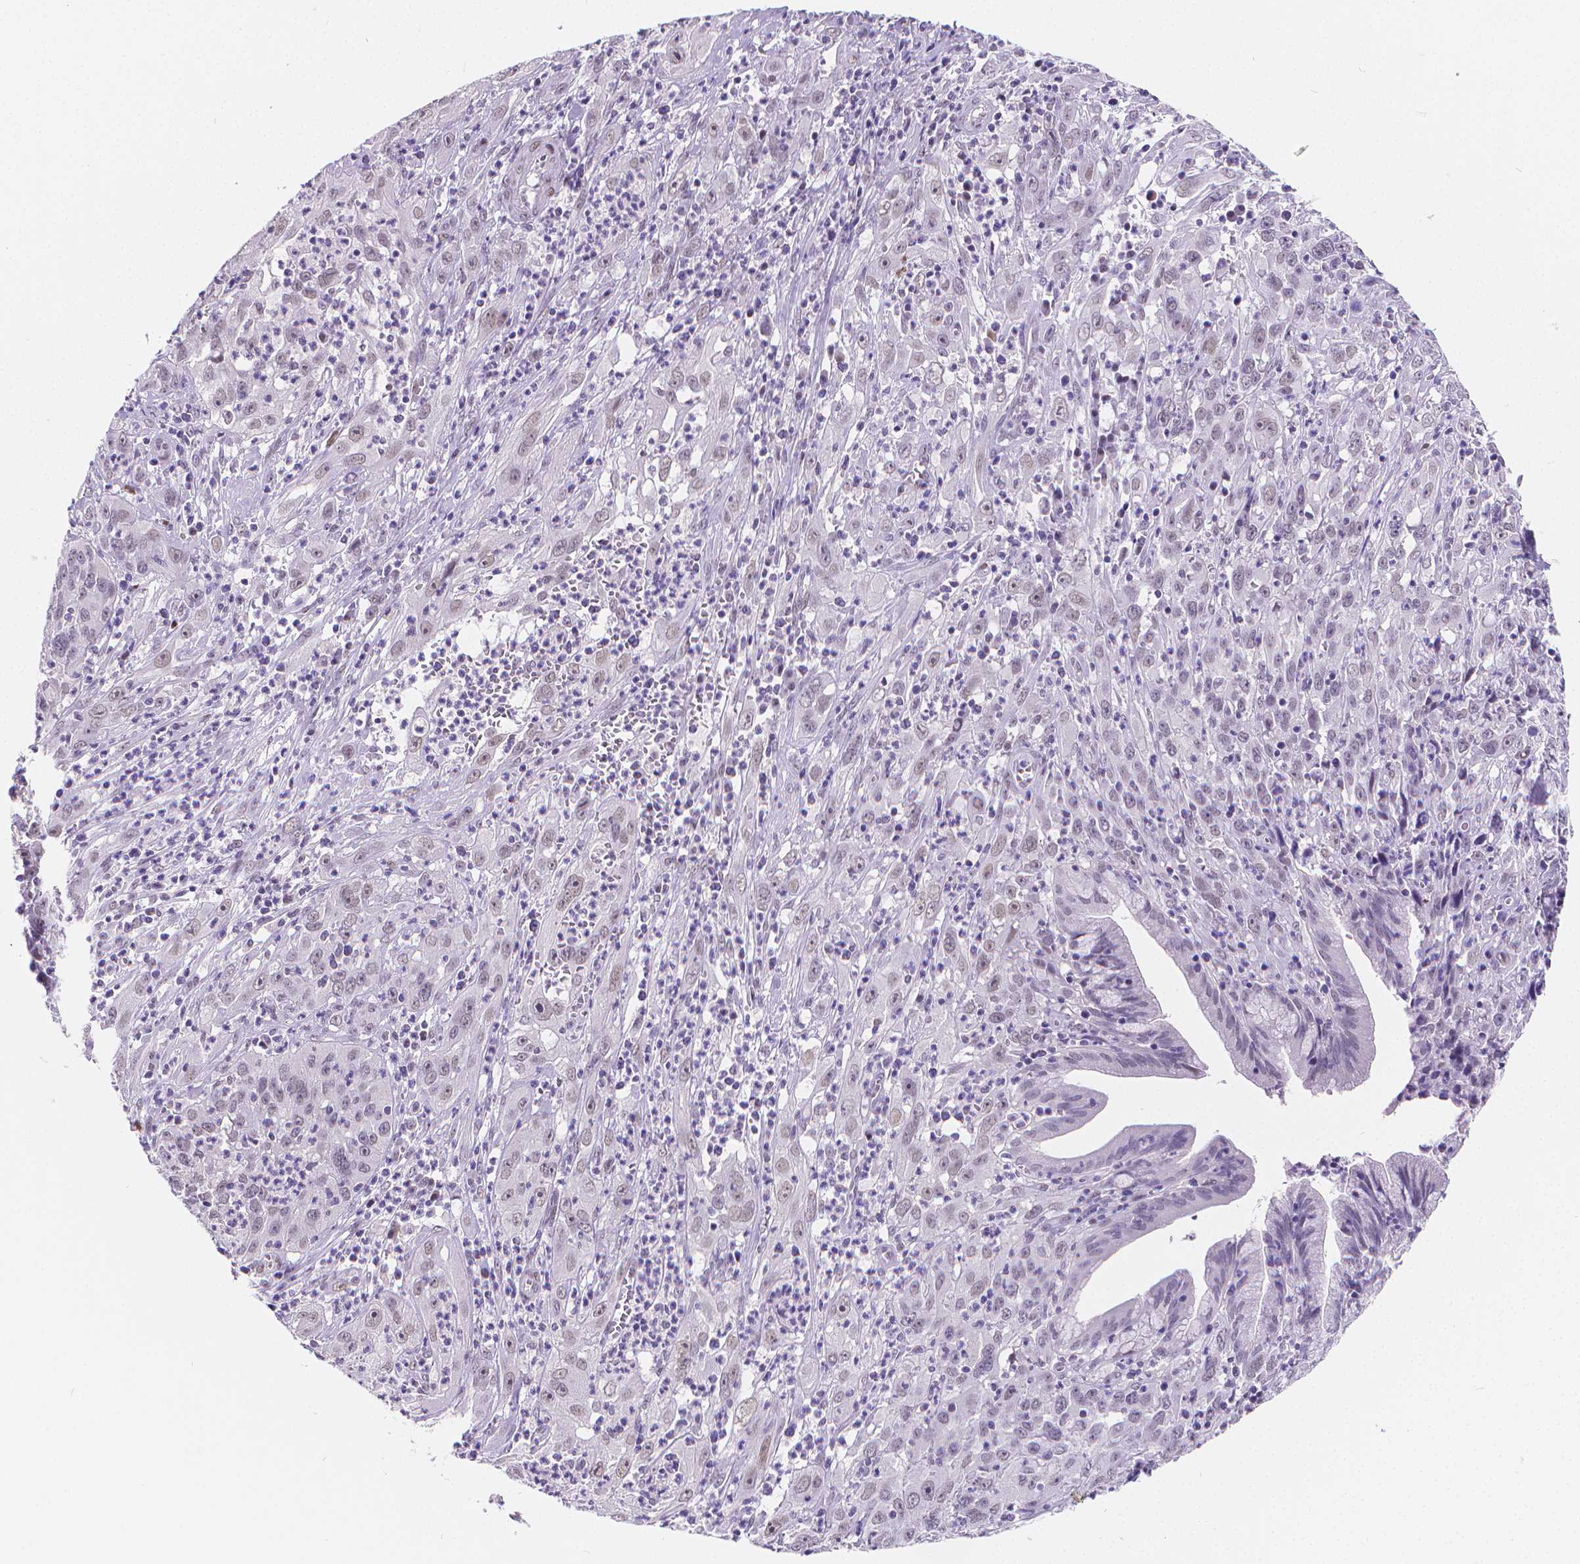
{"staining": {"intensity": "negative", "quantity": "none", "location": "none"}, "tissue": "cervical cancer", "cell_type": "Tumor cells", "image_type": "cancer", "snomed": [{"axis": "morphology", "description": "Squamous cell carcinoma, NOS"}, {"axis": "topography", "description": "Cervix"}], "caption": "Cervical cancer (squamous cell carcinoma) stained for a protein using immunohistochemistry reveals no positivity tumor cells.", "gene": "MEF2C", "patient": {"sex": "female", "age": 32}}